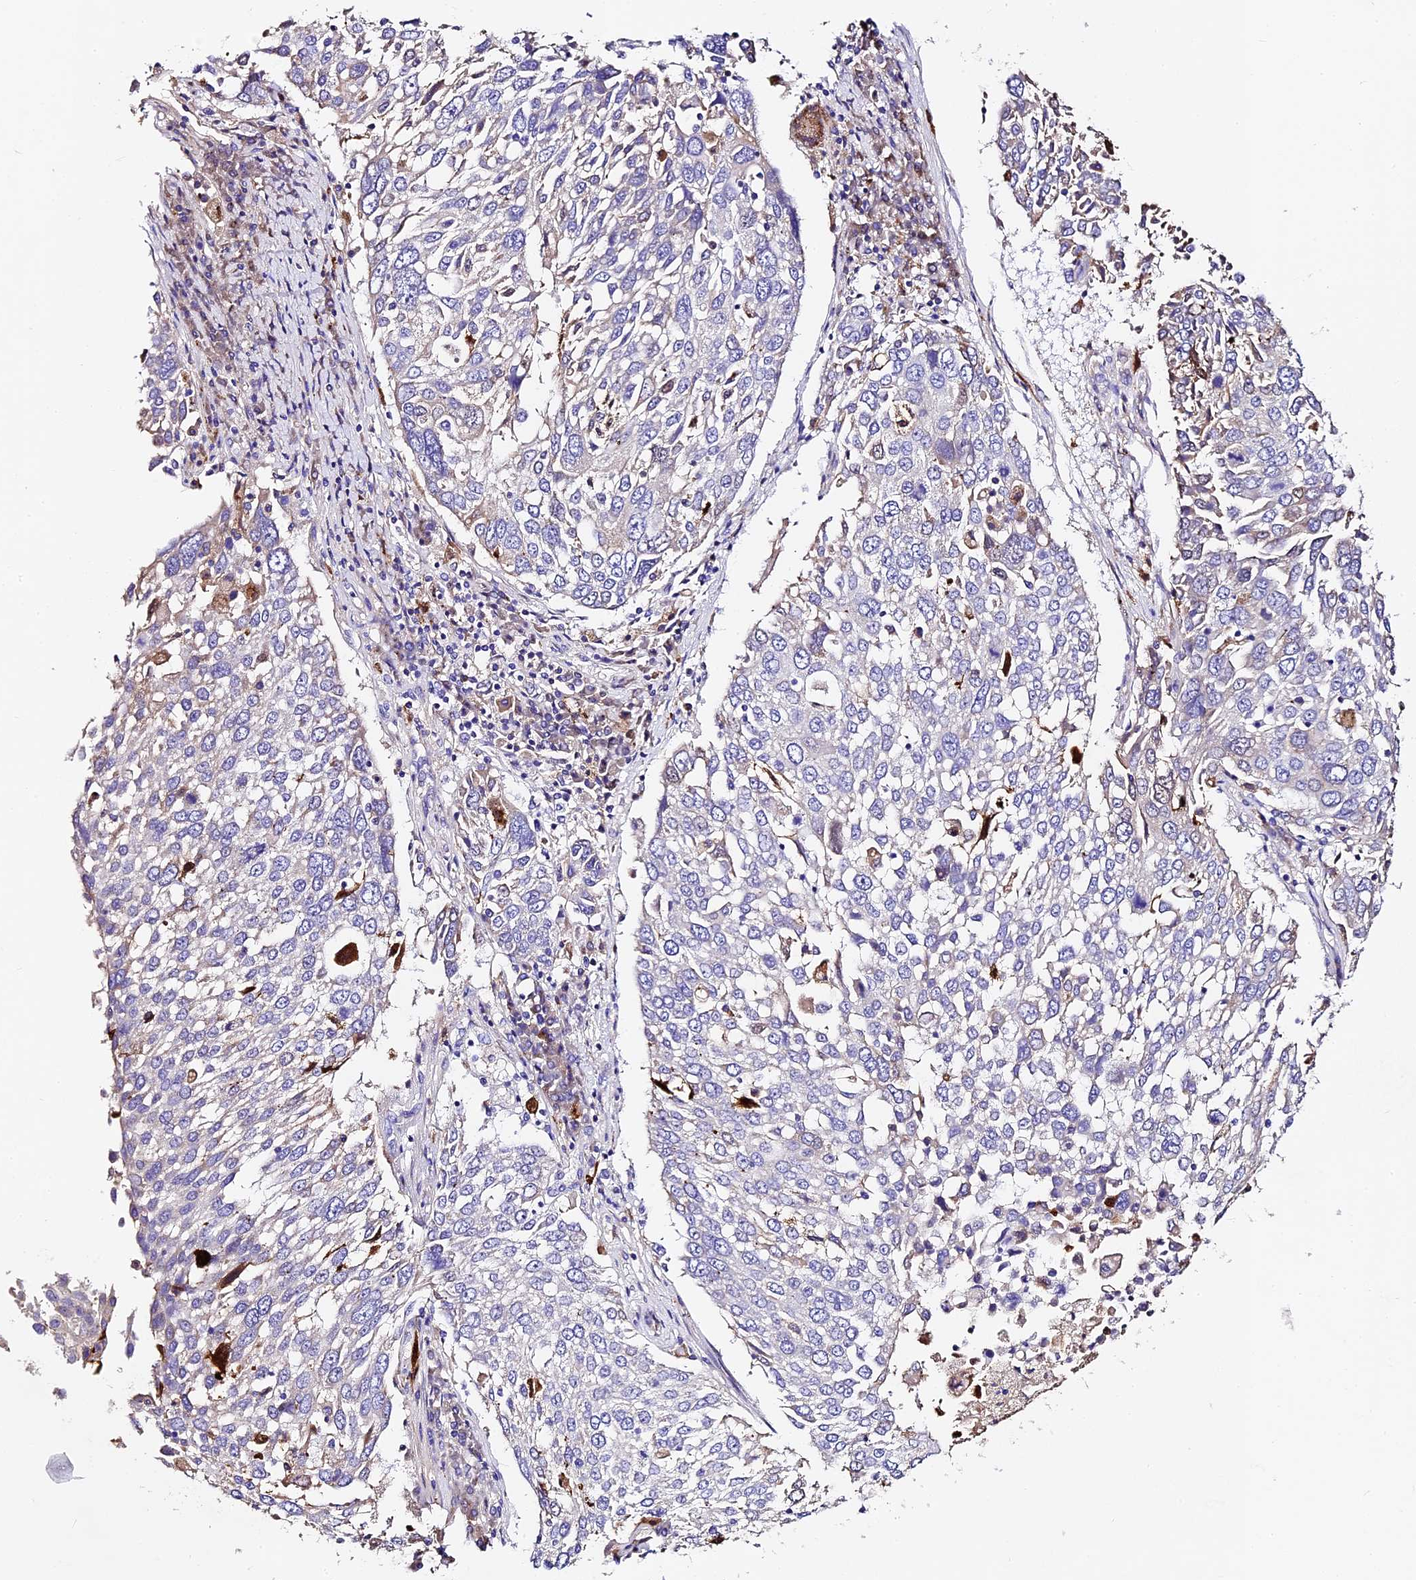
{"staining": {"intensity": "negative", "quantity": "none", "location": "none"}, "tissue": "lung cancer", "cell_type": "Tumor cells", "image_type": "cancer", "snomed": [{"axis": "morphology", "description": "Squamous cell carcinoma, NOS"}, {"axis": "topography", "description": "Lung"}], "caption": "Squamous cell carcinoma (lung) stained for a protein using immunohistochemistry (IHC) shows no positivity tumor cells.", "gene": "FREM3", "patient": {"sex": "male", "age": 65}}